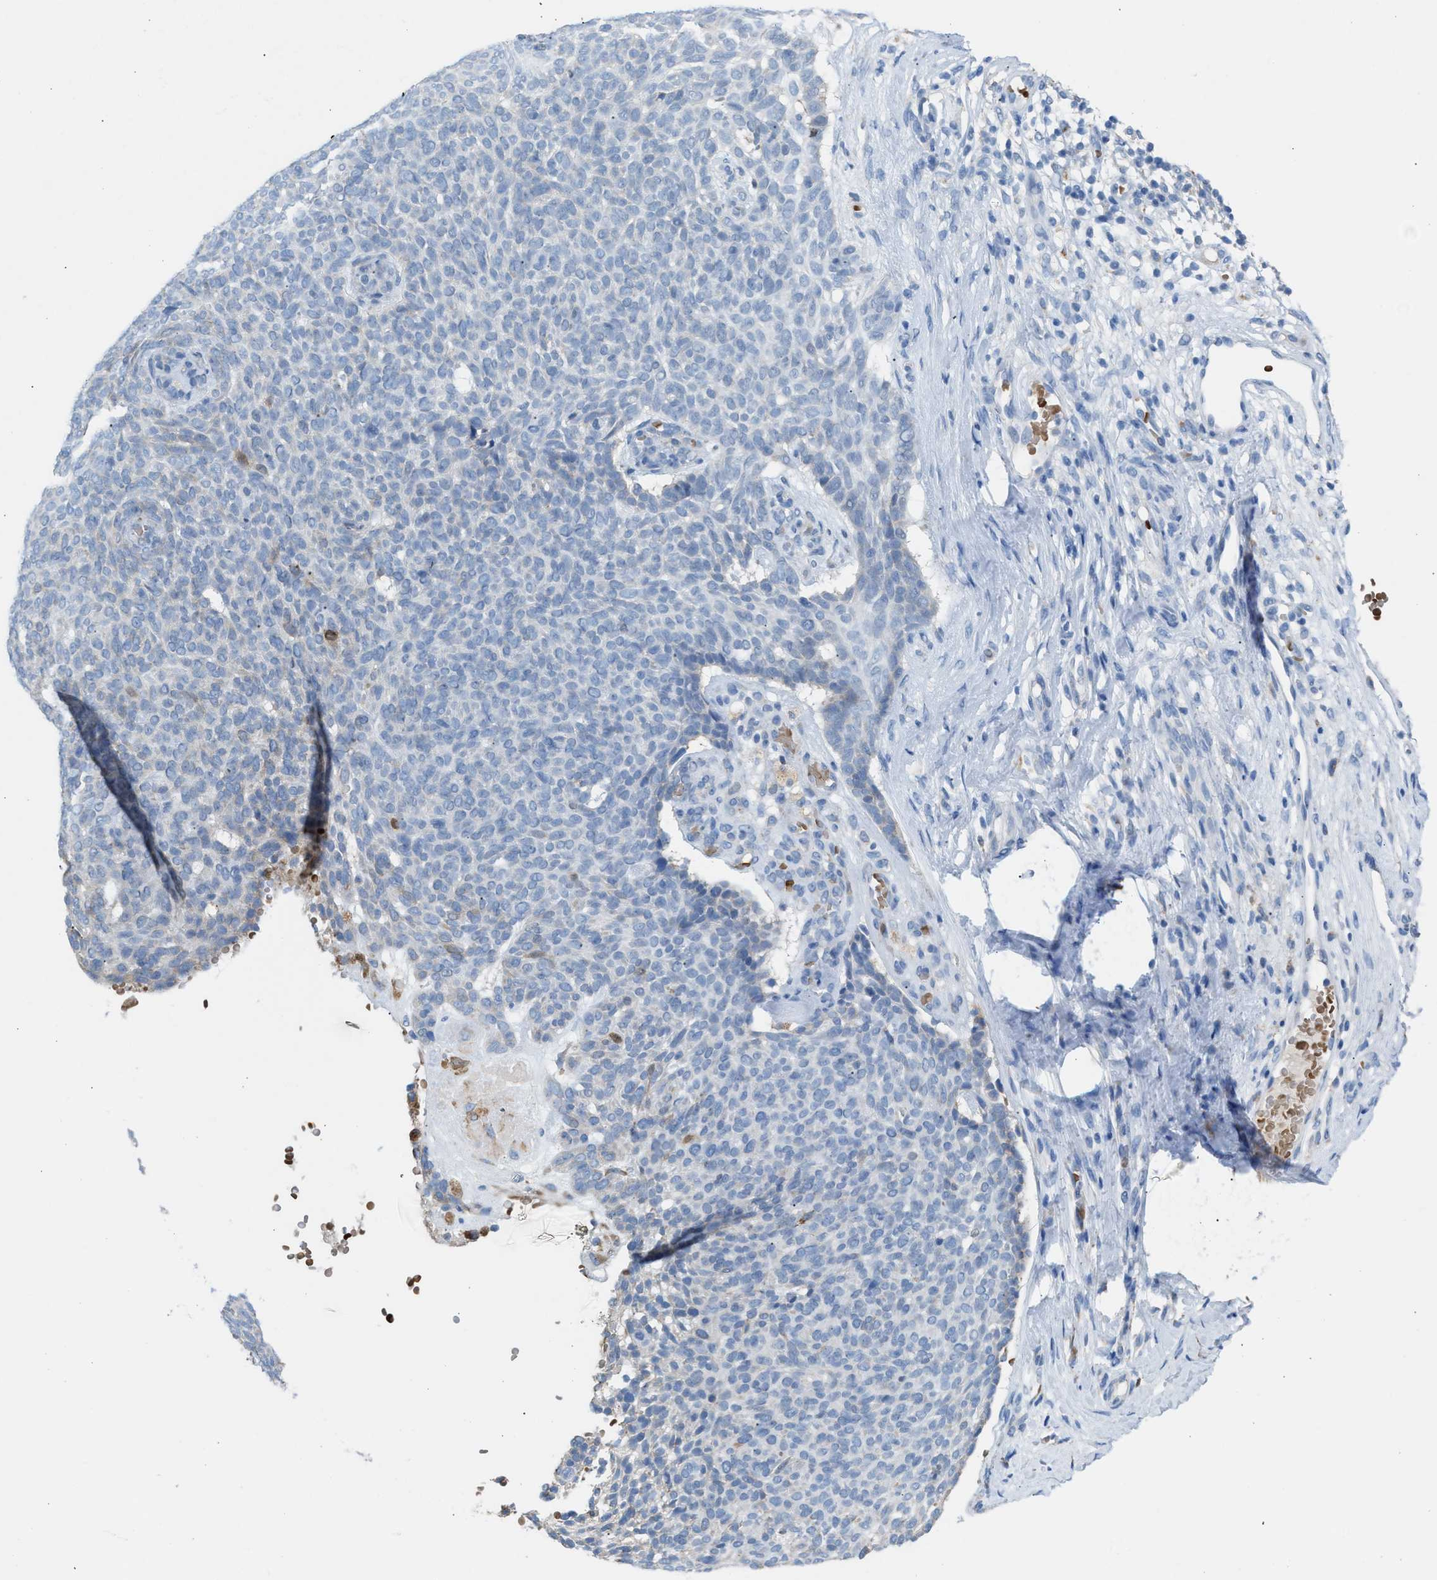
{"staining": {"intensity": "negative", "quantity": "none", "location": "none"}, "tissue": "skin cancer", "cell_type": "Tumor cells", "image_type": "cancer", "snomed": [{"axis": "morphology", "description": "Basal cell carcinoma"}, {"axis": "topography", "description": "Skin"}], "caption": "A high-resolution image shows IHC staining of skin cancer (basal cell carcinoma), which displays no significant positivity in tumor cells. (Stains: DAB (3,3'-diaminobenzidine) immunohistochemistry with hematoxylin counter stain, Microscopy: brightfield microscopy at high magnification).", "gene": "CA3", "patient": {"sex": "male", "age": 61}}